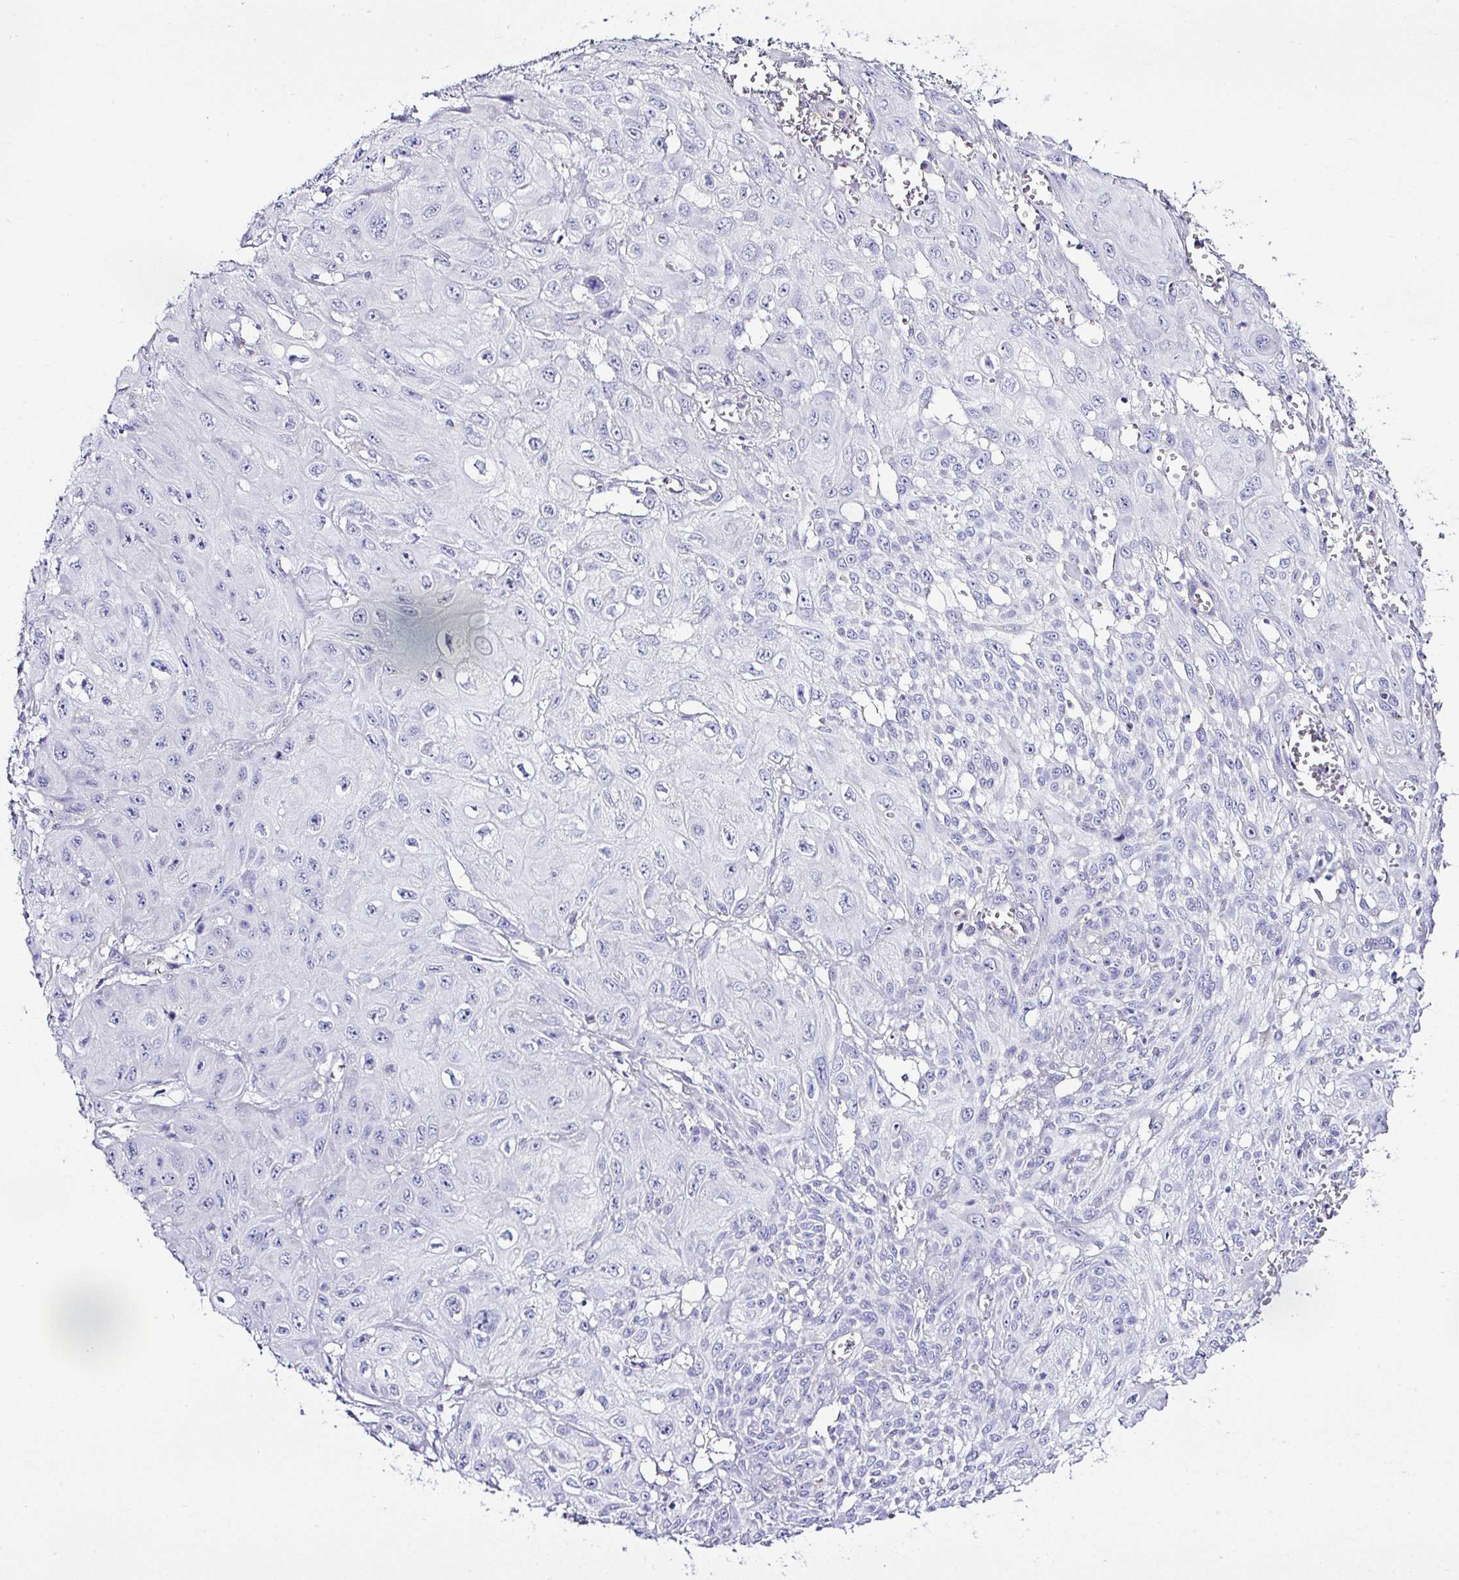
{"staining": {"intensity": "negative", "quantity": "none", "location": "none"}, "tissue": "skin cancer", "cell_type": "Tumor cells", "image_type": "cancer", "snomed": [{"axis": "morphology", "description": "Squamous cell carcinoma, NOS"}, {"axis": "topography", "description": "Skin"}, {"axis": "topography", "description": "Vulva"}], "caption": "IHC micrograph of neoplastic tissue: skin cancer stained with DAB shows no significant protein expression in tumor cells.", "gene": "OR4P4", "patient": {"sex": "female", "age": 71}}